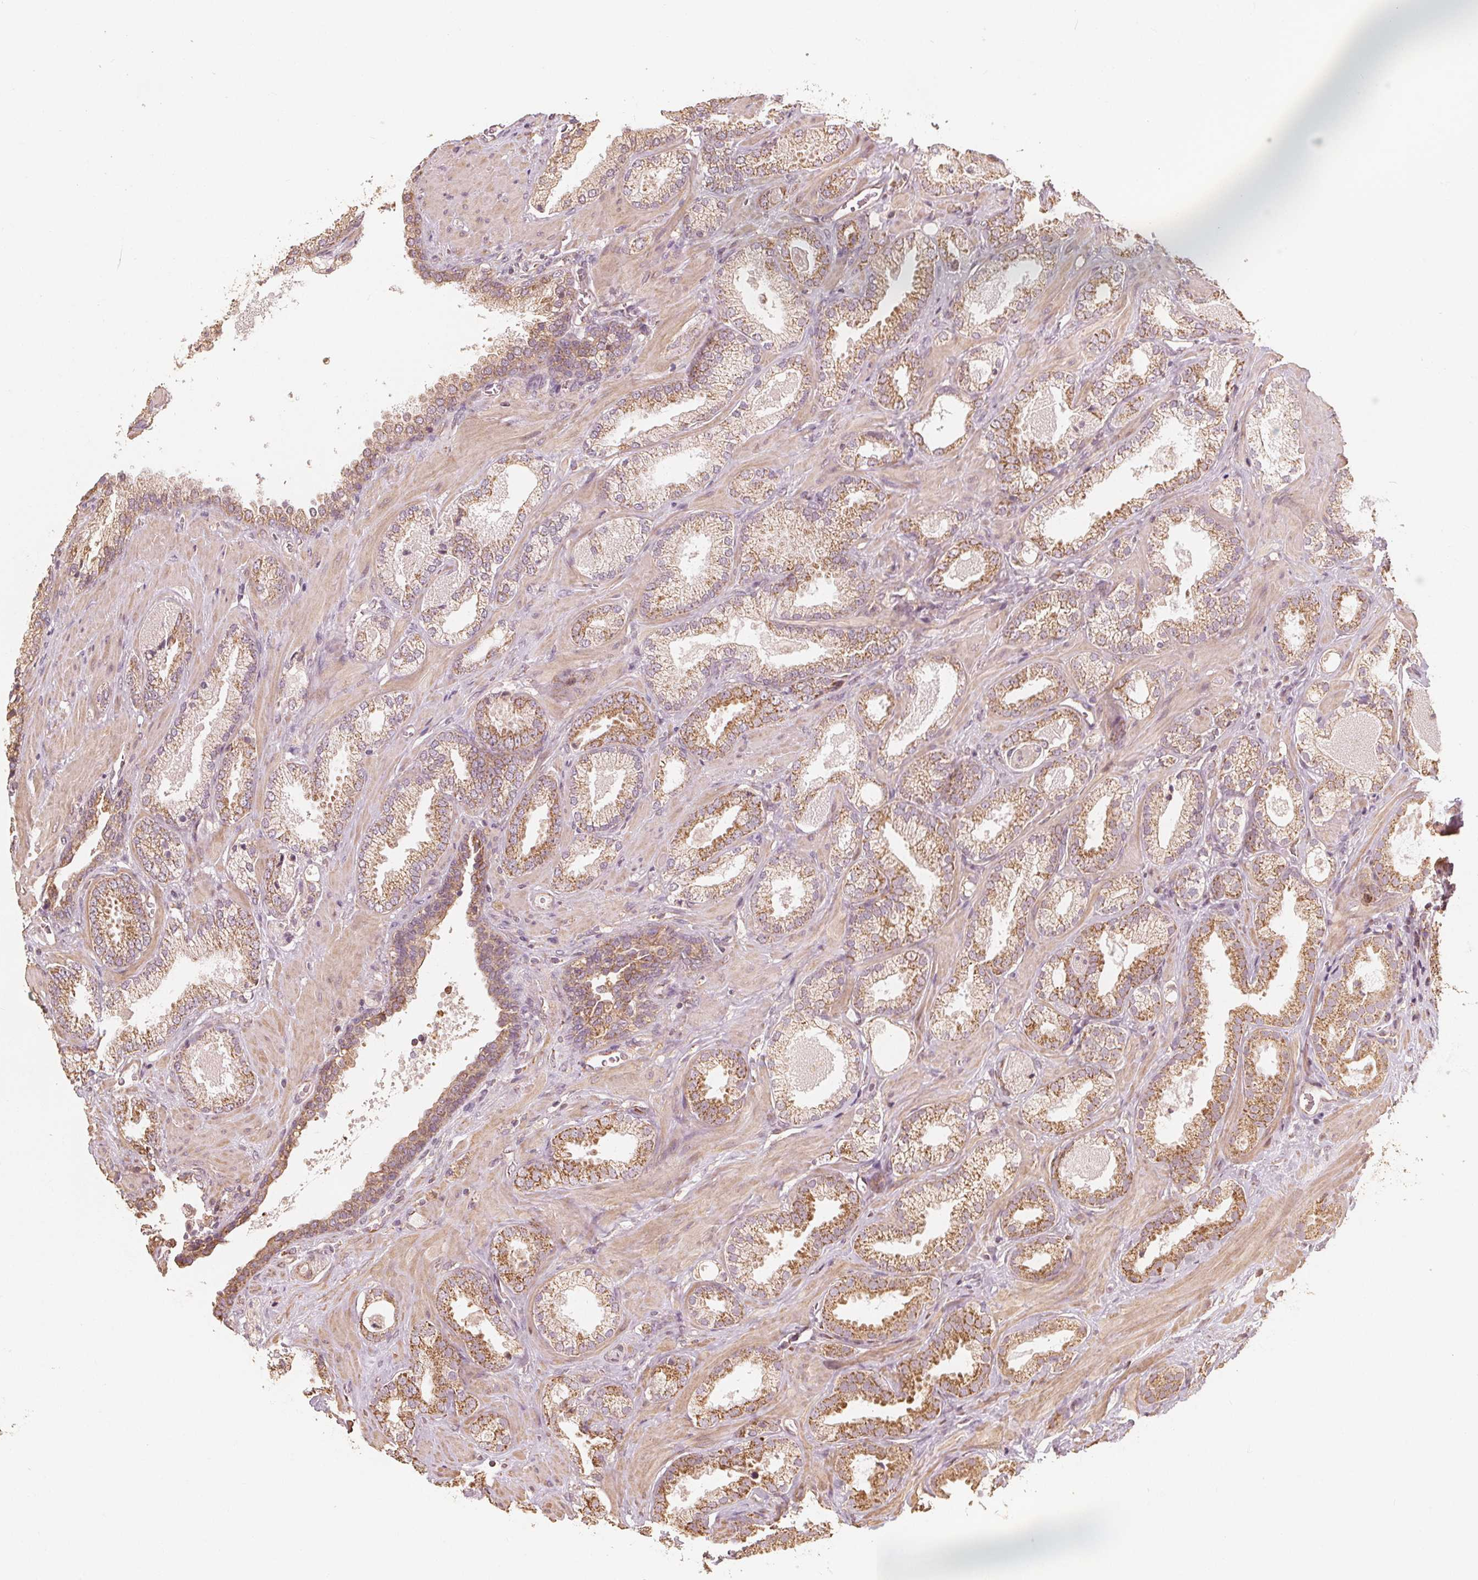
{"staining": {"intensity": "moderate", "quantity": ">75%", "location": "cytoplasmic/membranous"}, "tissue": "prostate cancer", "cell_type": "Tumor cells", "image_type": "cancer", "snomed": [{"axis": "morphology", "description": "Adenocarcinoma, Low grade"}, {"axis": "topography", "description": "Prostate"}], "caption": "Immunohistochemistry staining of prostate cancer (adenocarcinoma (low-grade)), which exhibits medium levels of moderate cytoplasmic/membranous positivity in approximately >75% of tumor cells indicating moderate cytoplasmic/membranous protein positivity. The staining was performed using DAB (3,3'-diaminobenzidine) (brown) for protein detection and nuclei were counterstained in hematoxylin (blue).", "gene": "PEX26", "patient": {"sex": "male", "age": 62}}